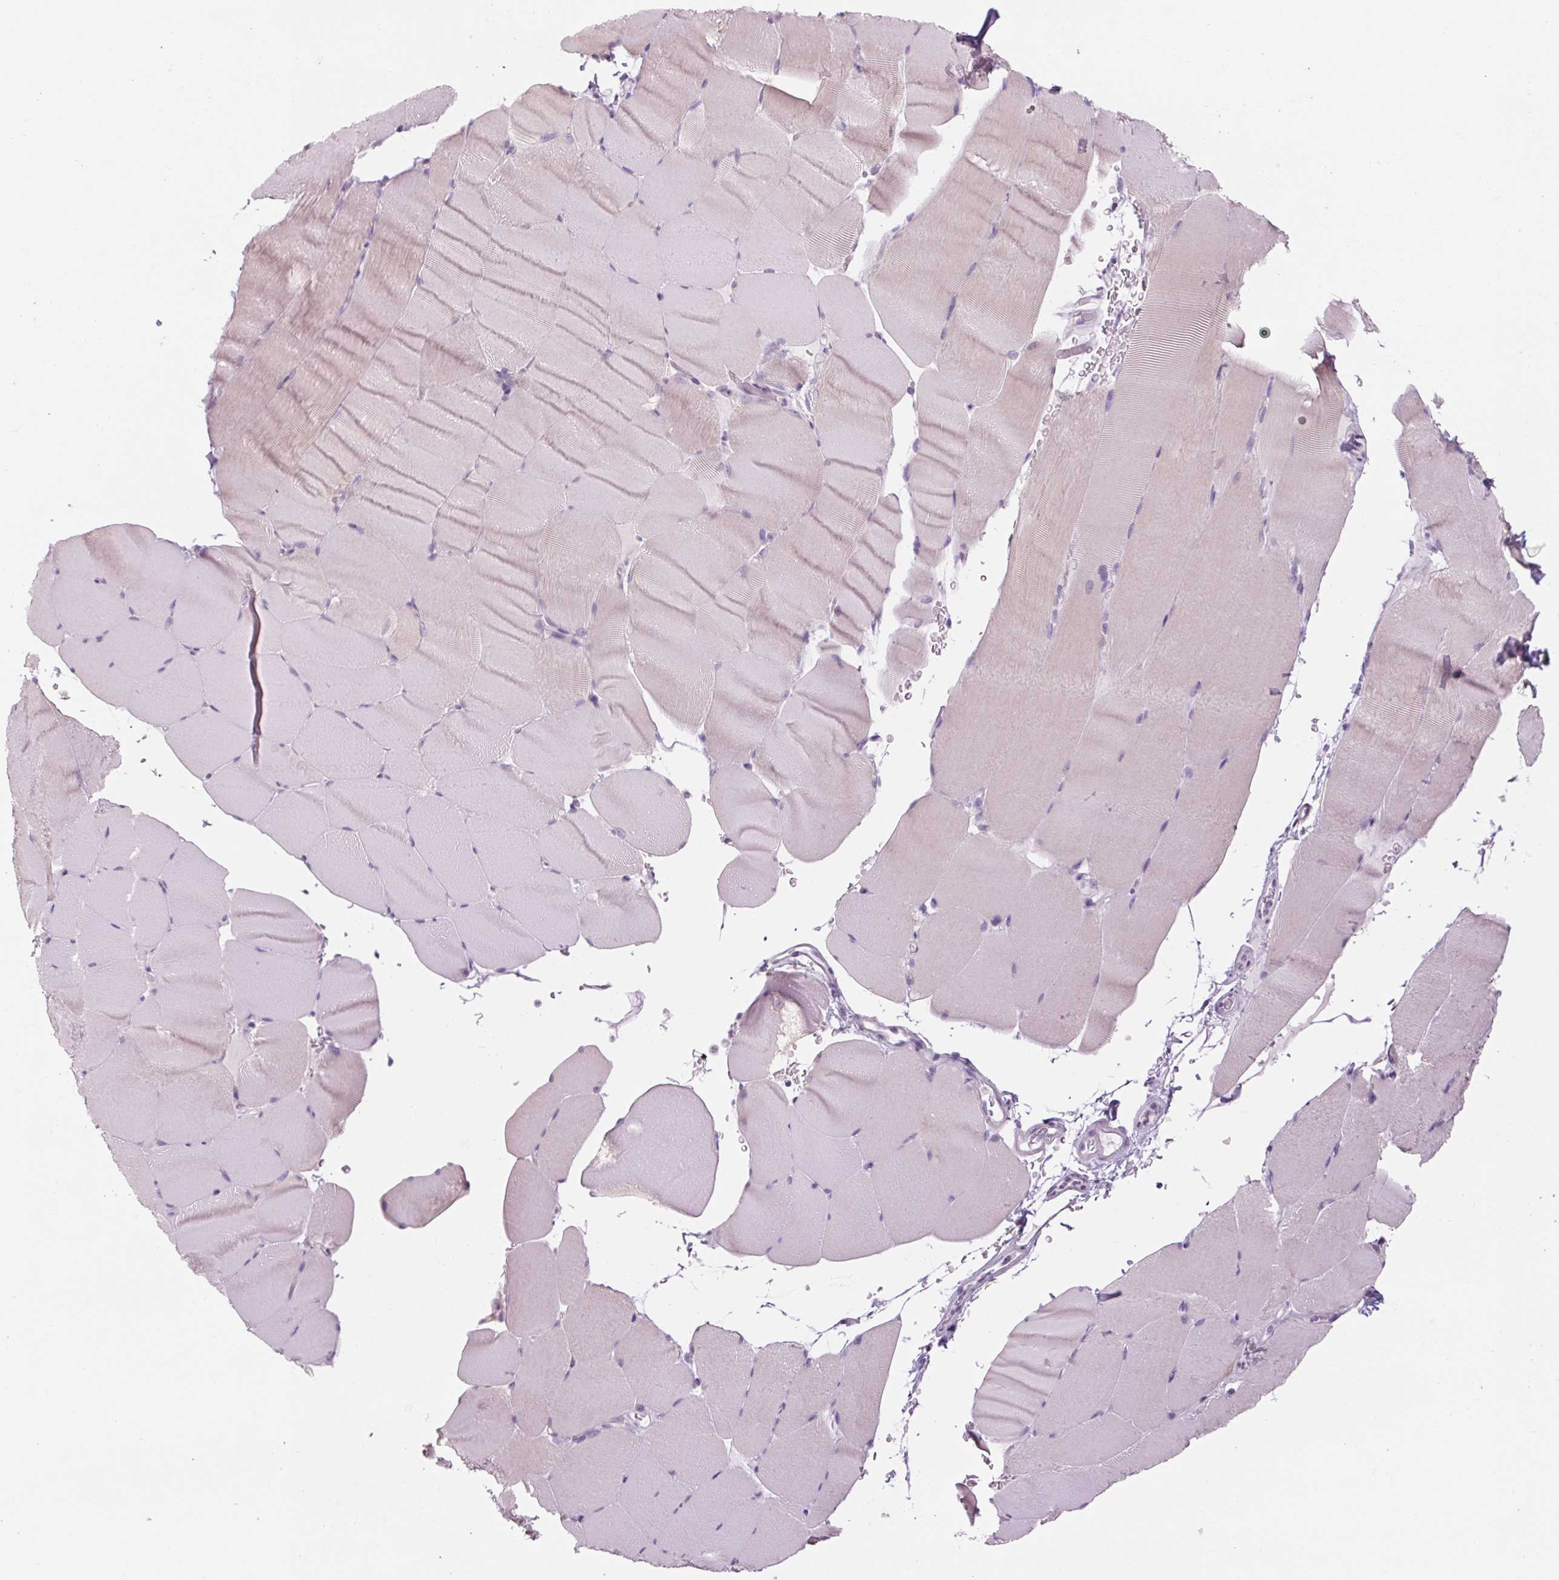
{"staining": {"intensity": "negative", "quantity": "none", "location": "none"}, "tissue": "skeletal muscle", "cell_type": "Myocytes", "image_type": "normal", "snomed": [{"axis": "morphology", "description": "Normal tissue, NOS"}, {"axis": "topography", "description": "Skeletal muscle"}], "caption": "This is an immunohistochemistry (IHC) micrograph of benign skeletal muscle. There is no expression in myocytes.", "gene": "RPTN", "patient": {"sex": "female", "age": 37}}